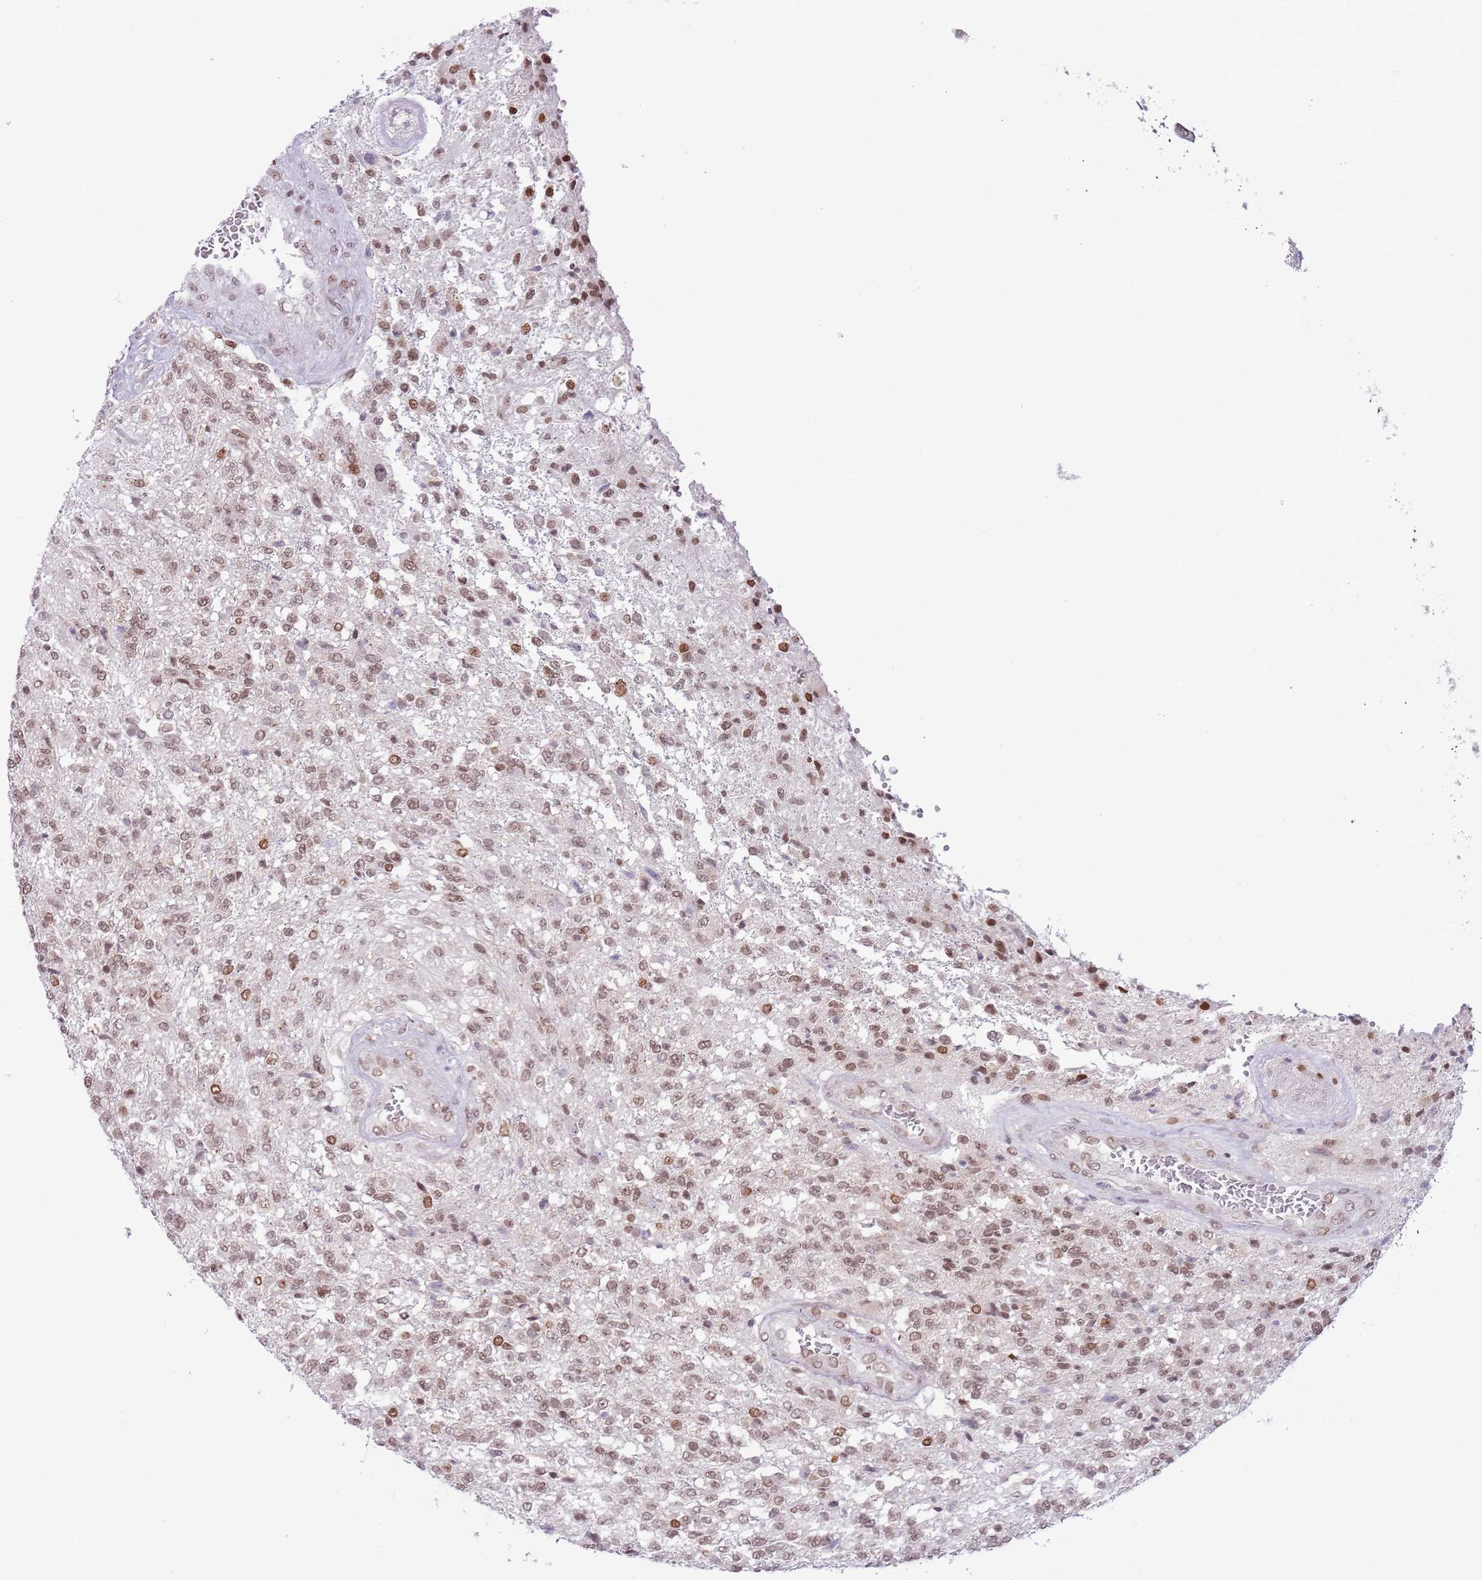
{"staining": {"intensity": "moderate", "quantity": ">75%", "location": "nuclear"}, "tissue": "glioma", "cell_type": "Tumor cells", "image_type": "cancer", "snomed": [{"axis": "morphology", "description": "Glioma, malignant, High grade"}, {"axis": "topography", "description": "Brain"}], "caption": "A photomicrograph of human high-grade glioma (malignant) stained for a protein exhibits moderate nuclear brown staining in tumor cells.", "gene": "SELENOH", "patient": {"sex": "male", "age": 56}}